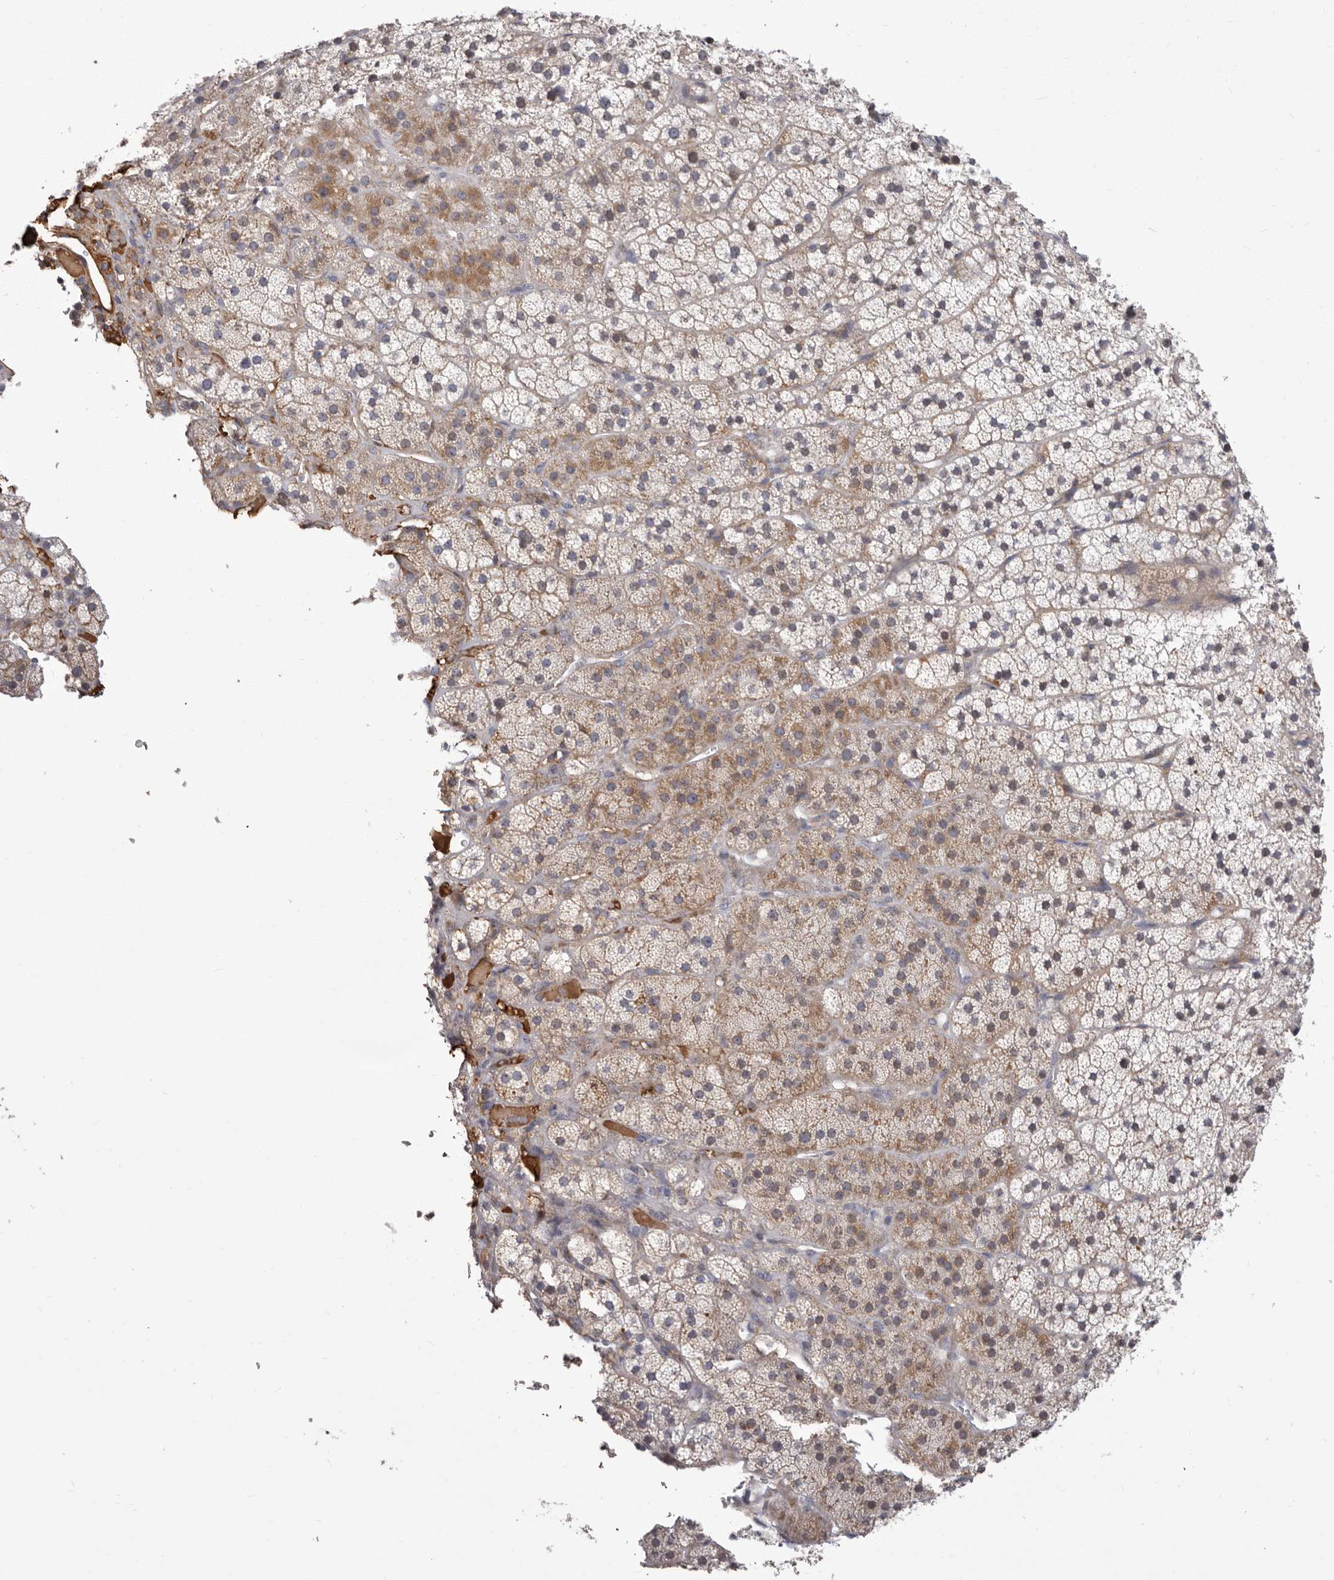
{"staining": {"intensity": "moderate", "quantity": "25%-75%", "location": "cytoplasmic/membranous"}, "tissue": "adrenal gland", "cell_type": "Glandular cells", "image_type": "normal", "snomed": [{"axis": "morphology", "description": "Normal tissue, NOS"}, {"axis": "topography", "description": "Adrenal gland"}], "caption": "Moderate cytoplasmic/membranous positivity for a protein is seen in about 25%-75% of glandular cells of normal adrenal gland using IHC.", "gene": "NUBPL", "patient": {"sex": "female", "age": 44}}